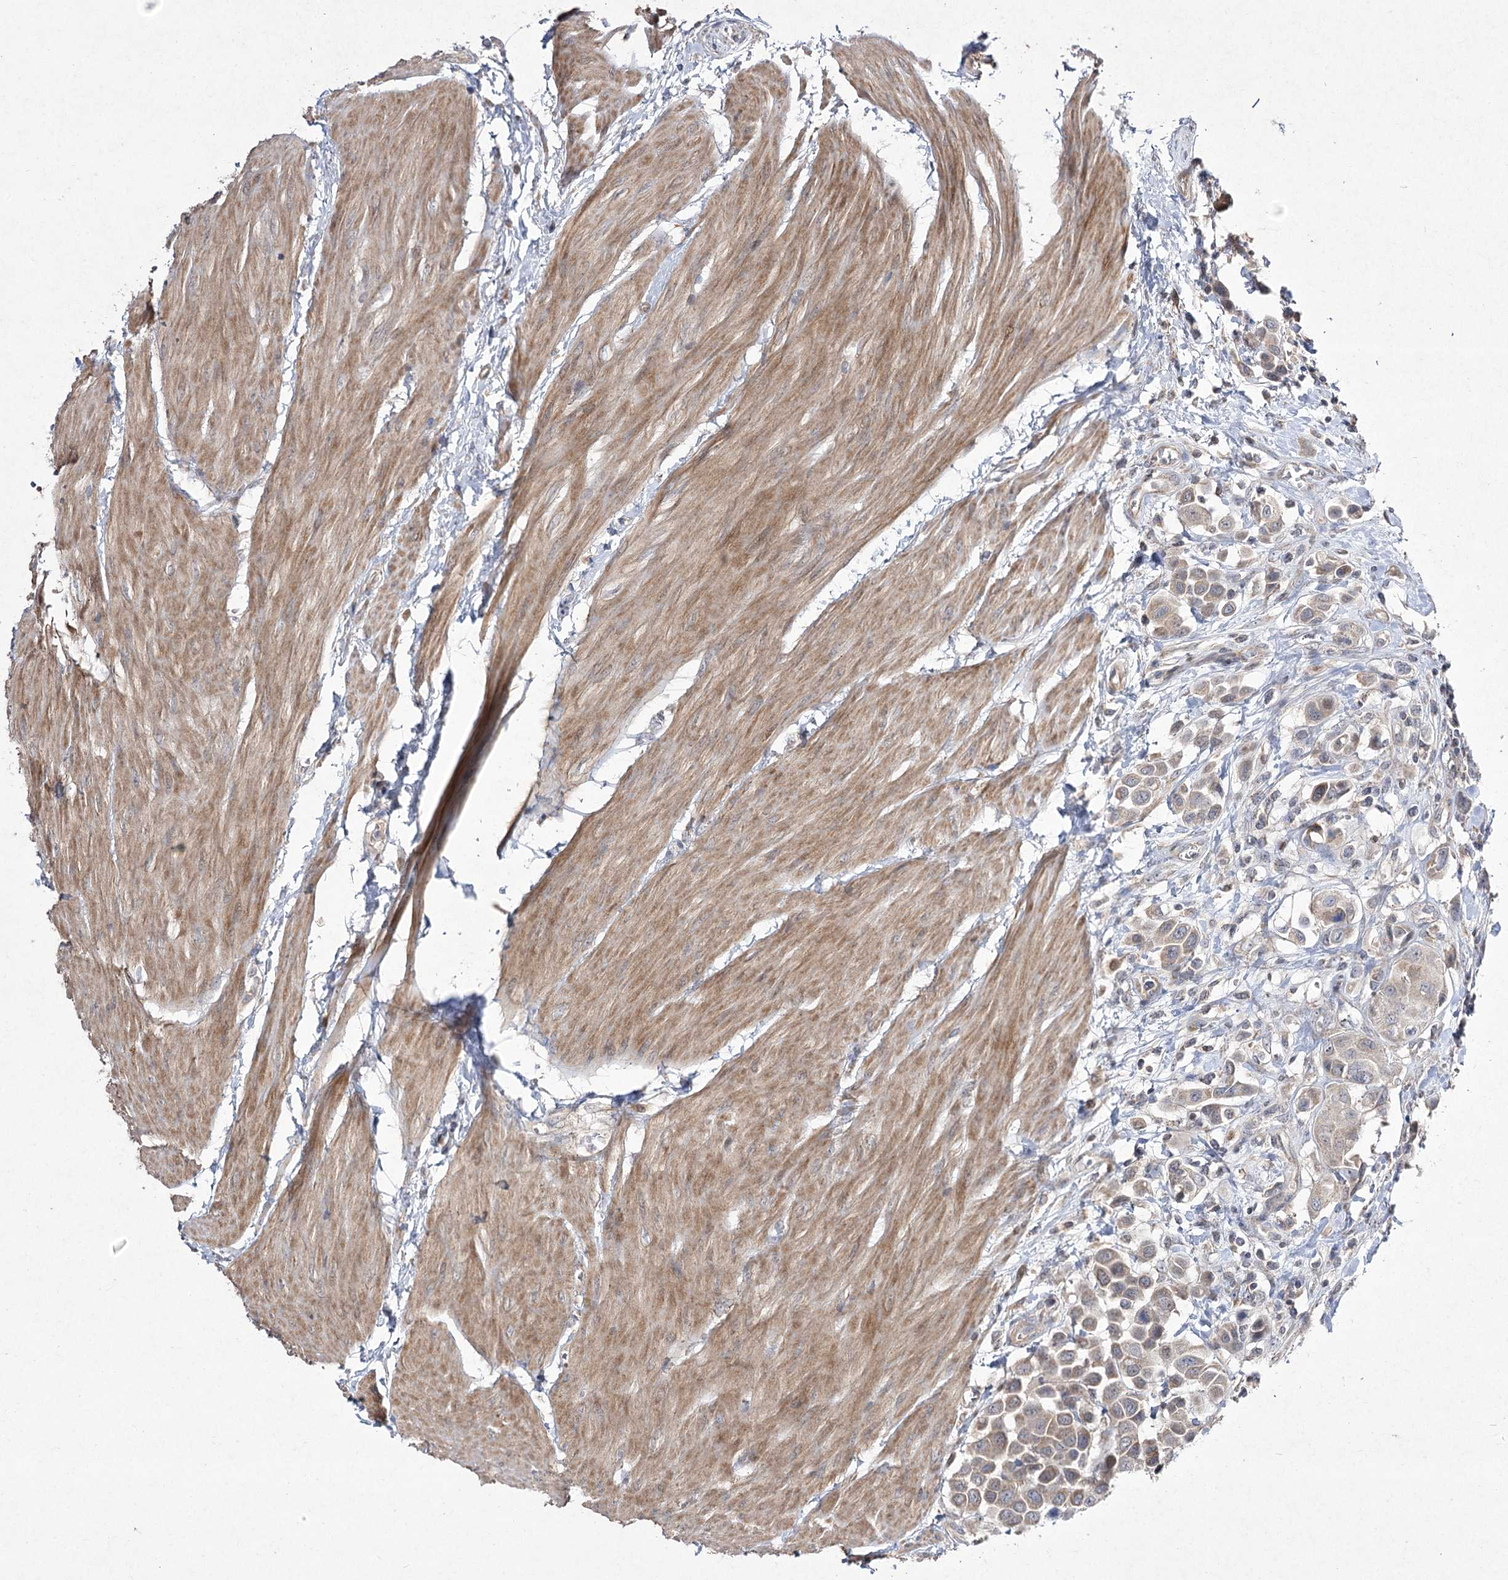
{"staining": {"intensity": "weak", "quantity": "<25%", "location": "cytoplasmic/membranous"}, "tissue": "urothelial cancer", "cell_type": "Tumor cells", "image_type": "cancer", "snomed": [{"axis": "morphology", "description": "Urothelial carcinoma, High grade"}, {"axis": "topography", "description": "Urinary bladder"}], "caption": "Tumor cells are negative for brown protein staining in high-grade urothelial carcinoma.", "gene": "FANCL", "patient": {"sex": "male", "age": 50}}